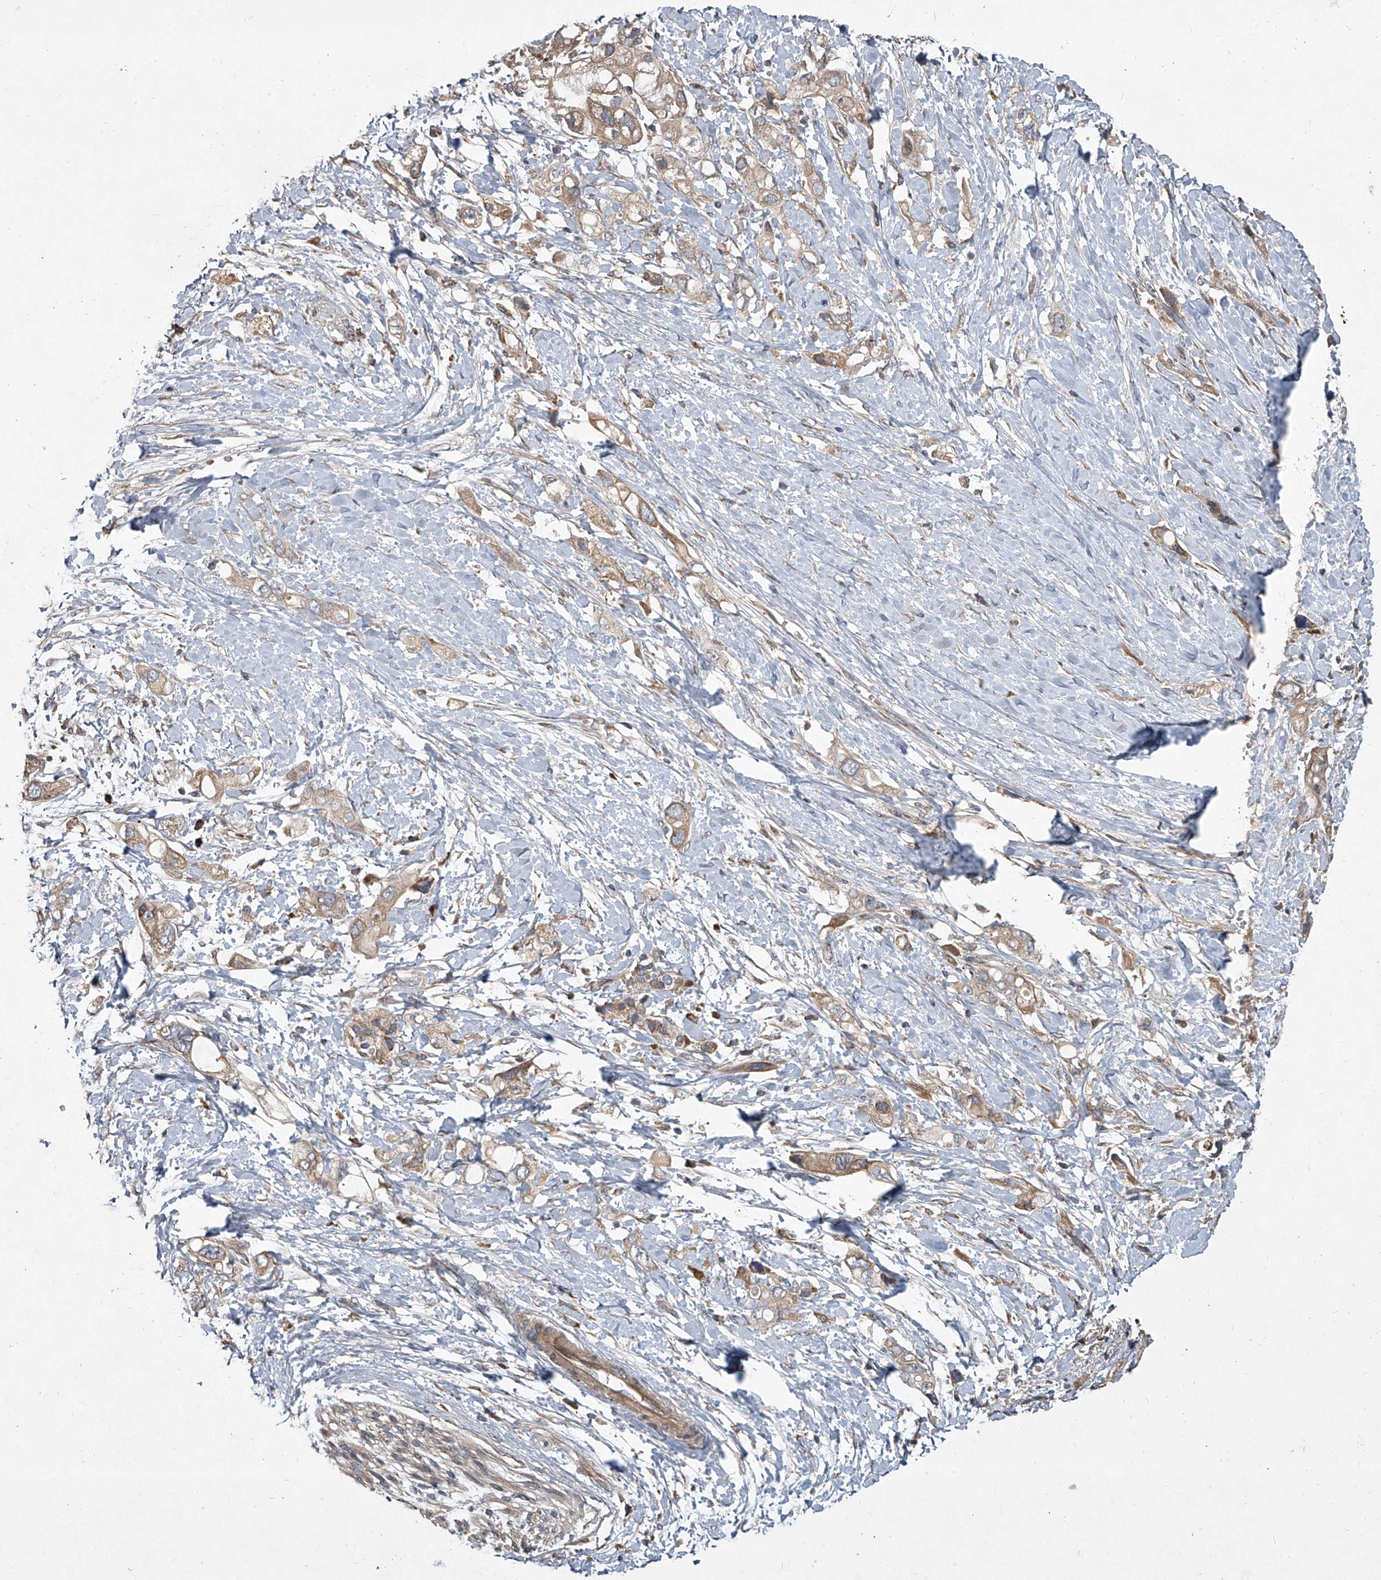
{"staining": {"intensity": "weak", "quantity": ">75%", "location": "cytoplasmic/membranous"}, "tissue": "pancreatic cancer", "cell_type": "Tumor cells", "image_type": "cancer", "snomed": [{"axis": "morphology", "description": "Adenocarcinoma, NOS"}, {"axis": "topography", "description": "Pancreas"}], "caption": "Adenocarcinoma (pancreatic) tissue exhibits weak cytoplasmic/membranous staining in approximately >75% of tumor cells, visualized by immunohistochemistry.", "gene": "EVA1C", "patient": {"sex": "female", "age": 56}}